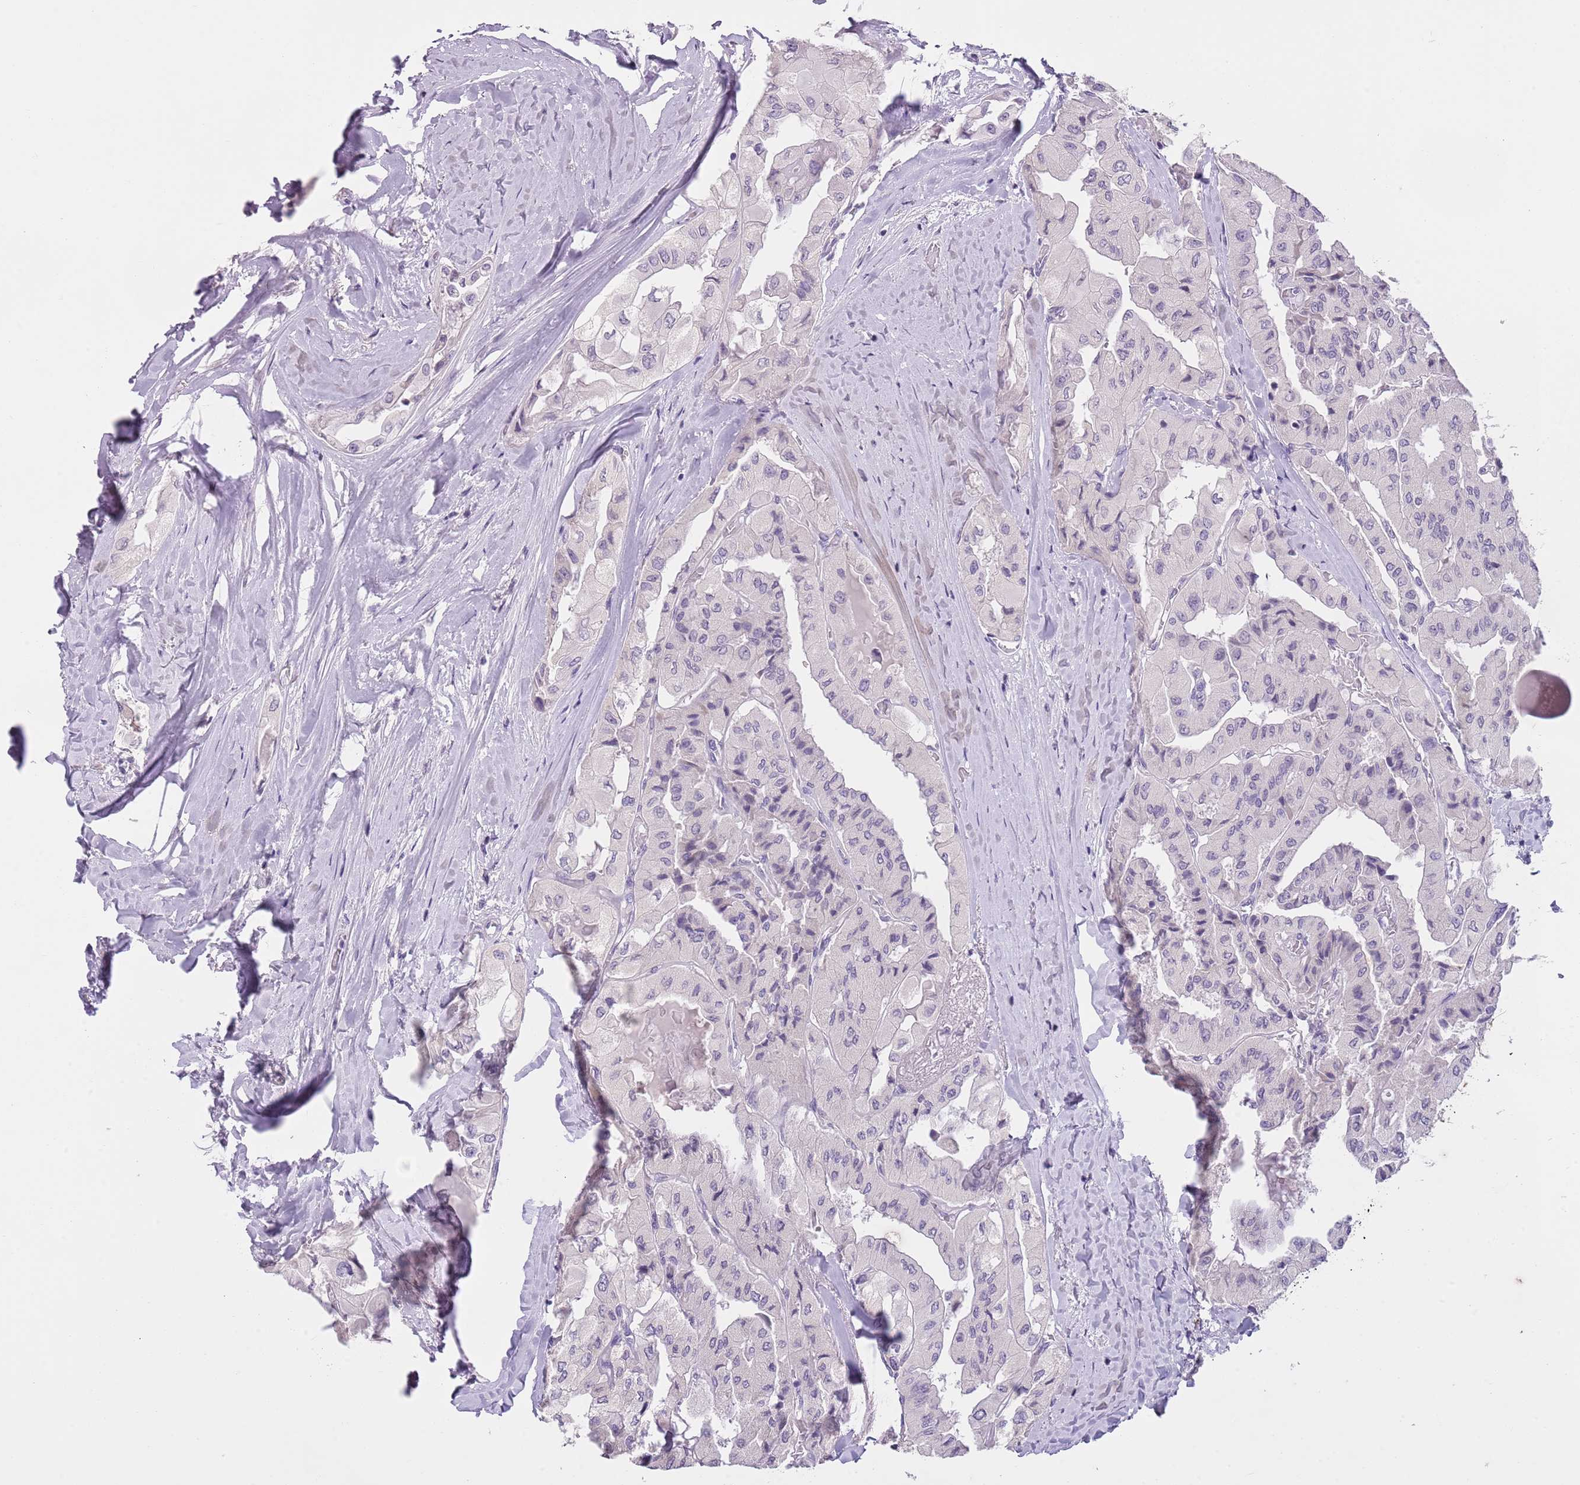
{"staining": {"intensity": "negative", "quantity": "none", "location": "none"}, "tissue": "thyroid cancer", "cell_type": "Tumor cells", "image_type": "cancer", "snomed": [{"axis": "morphology", "description": "Normal tissue, NOS"}, {"axis": "morphology", "description": "Papillary adenocarcinoma, NOS"}, {"axis": "topography", "description": "Thyroid gland"}], "caption": "A photomicrograph of papillary adenocarcinoma (thyroid) stained for a protein exhibits no brown staining in tumor cells.", "gene": "SLC35E3", "patient": {"sex": "female", "age": 59}}